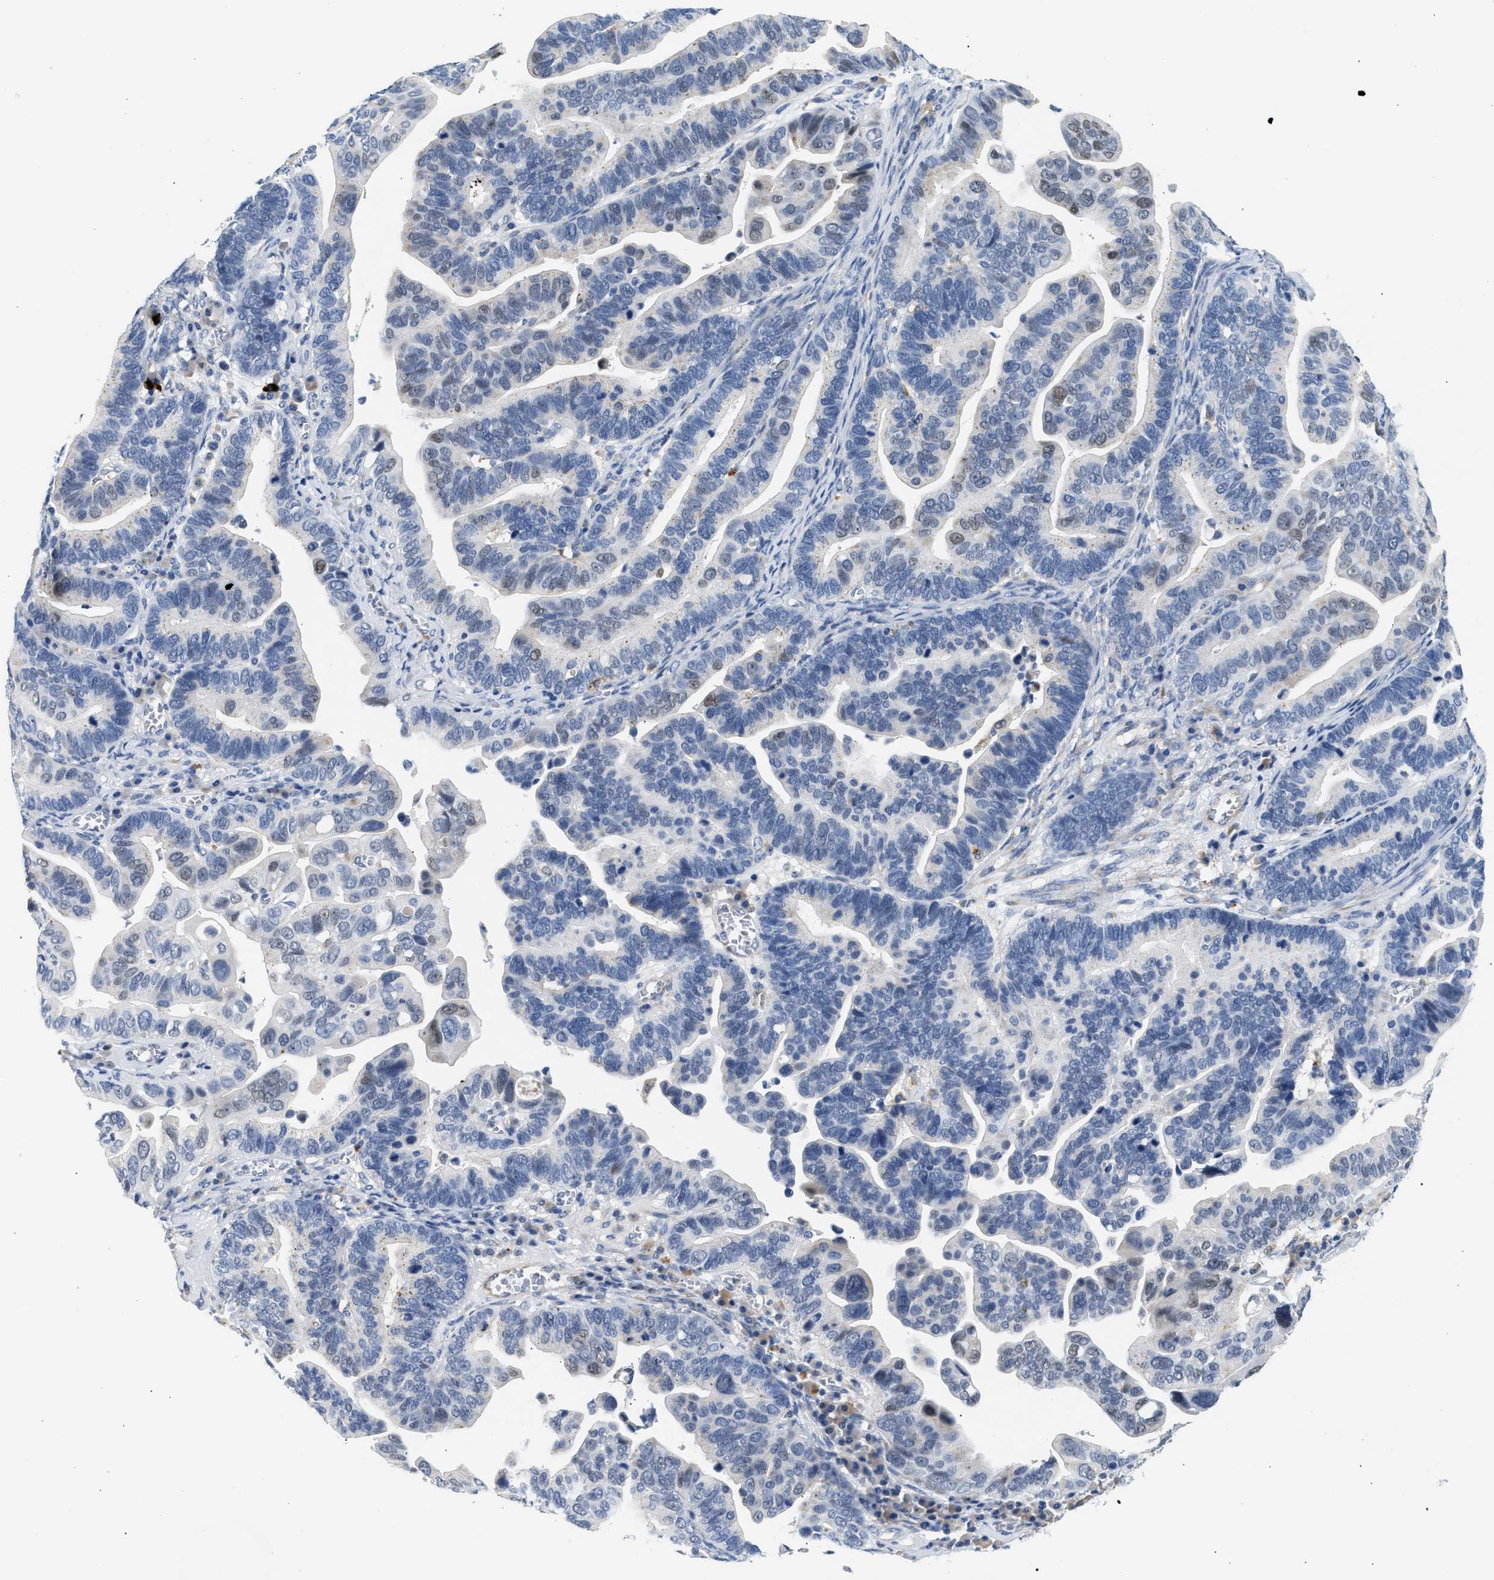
{"staining": {"intensity": "negative", "quantity": "none", "location": "none"}, "tissue": "ovarian cancer", "cell_type": "Tumor cells", "image_type": "cancer", "snomed": [{"axis": "morphology", "description": "Cystadenocarcinoma, serous, NOS"}, {"axis": "topography", "description": "Ovary"}], "caption": "The image displays no staining of tumor cells in ovarian serous cystadenocarcinoma.", "gene": "PPM1L", "patient": {"sex": "female", "age": 56}}